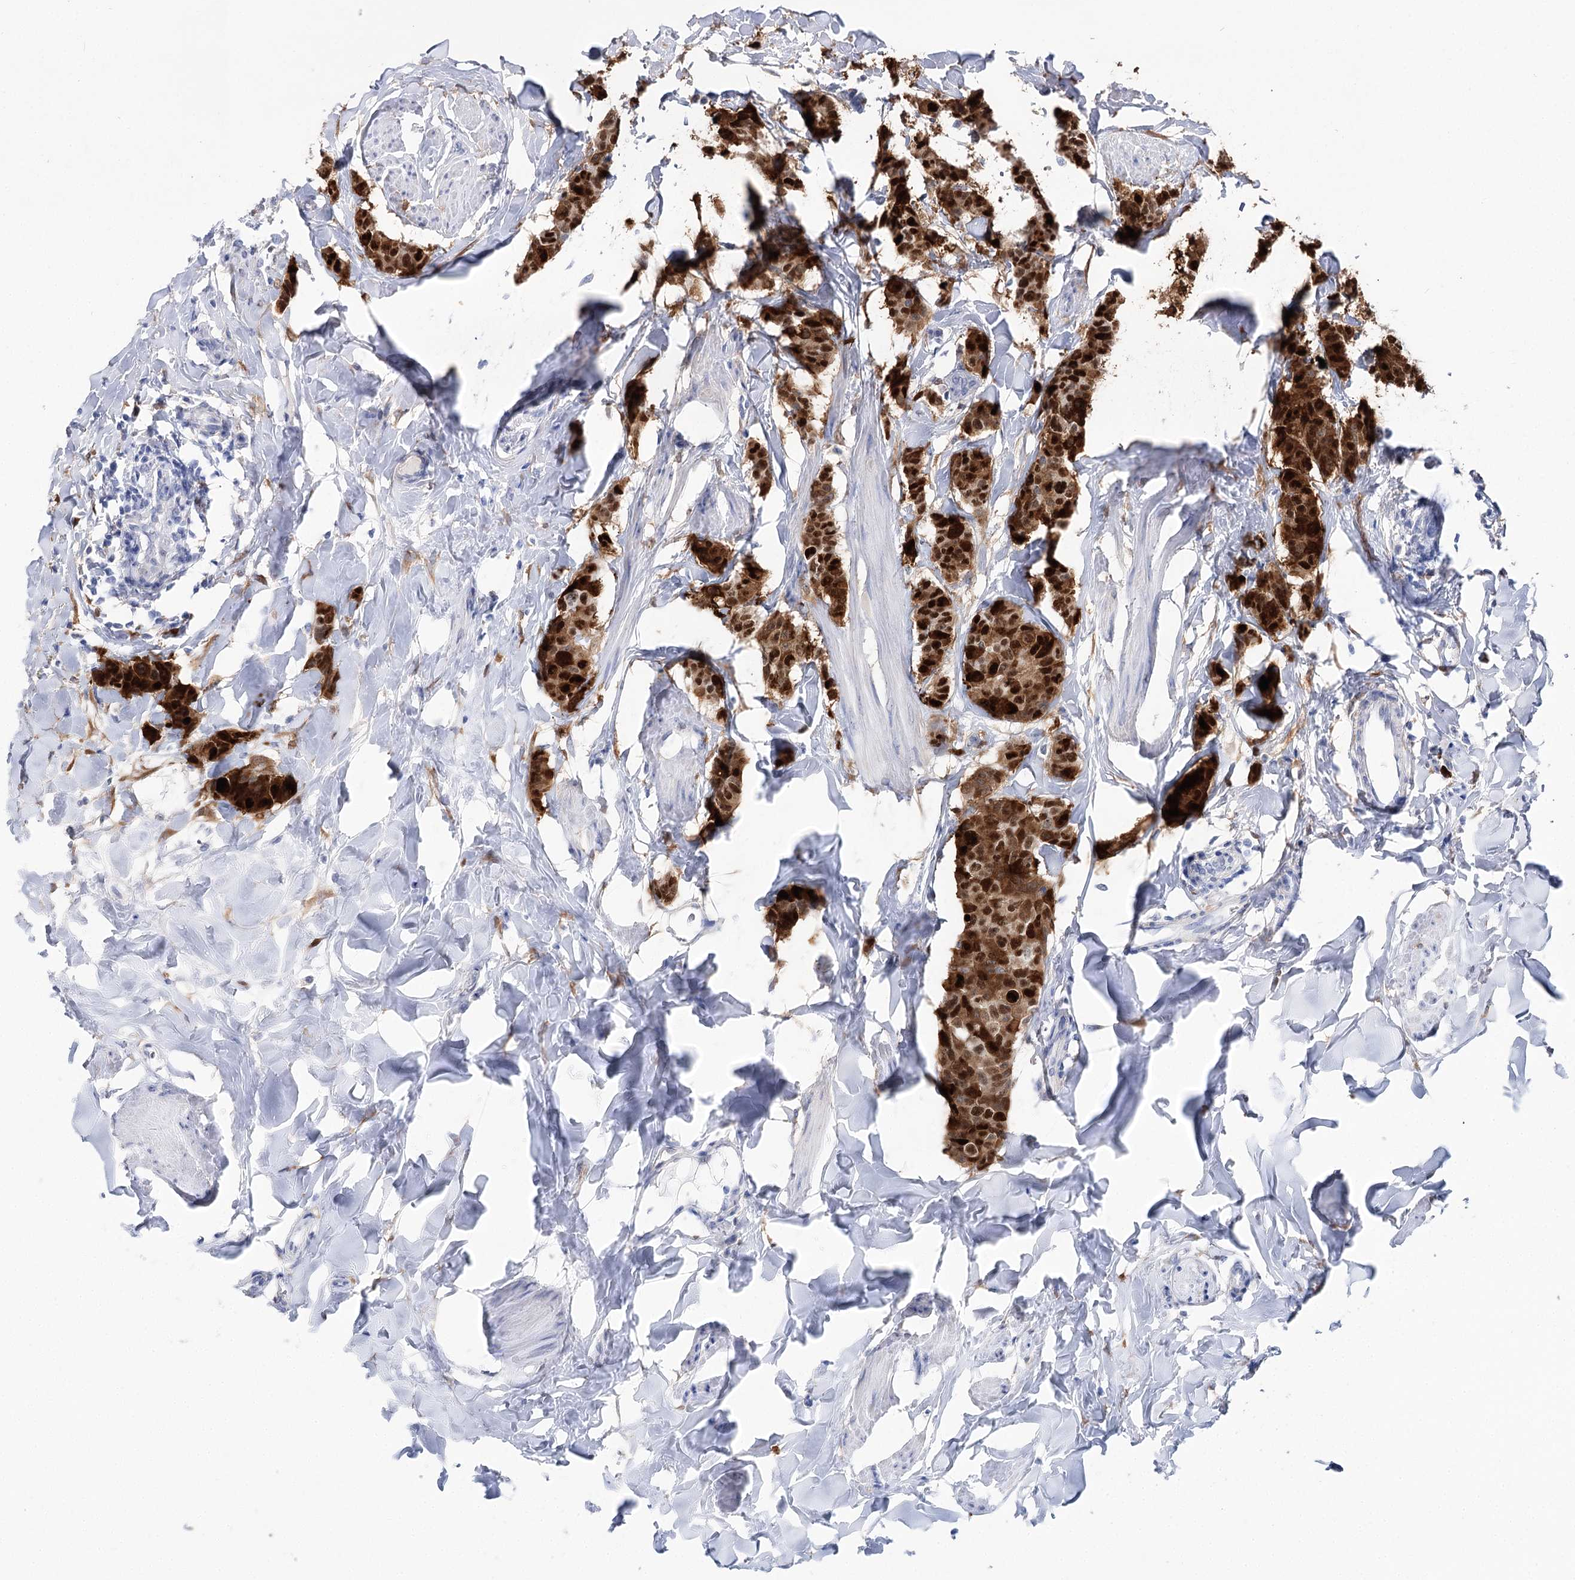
{"staining": {"intensity": "strong", "quantity": ">75%", "location": "cytoplasmic/membranous,nuclear"}, "tissue": "breast cancer", "cell_type": "Tumor cells", "image_type": "cancer", "snomed": [{"axis": "morphology", "description": "Duct carcinoma"}, {"axis": "topography", "description": "Breast"}], "caption": "A photomicrograph of human breast invasive ductal carcinoma stained for a protein demonstrates strong cytoplasmic/membranous and nuclear brown staining in tumor cells.", "gene": "UGDH", "patient": {"sex": "female", "age": 40}}